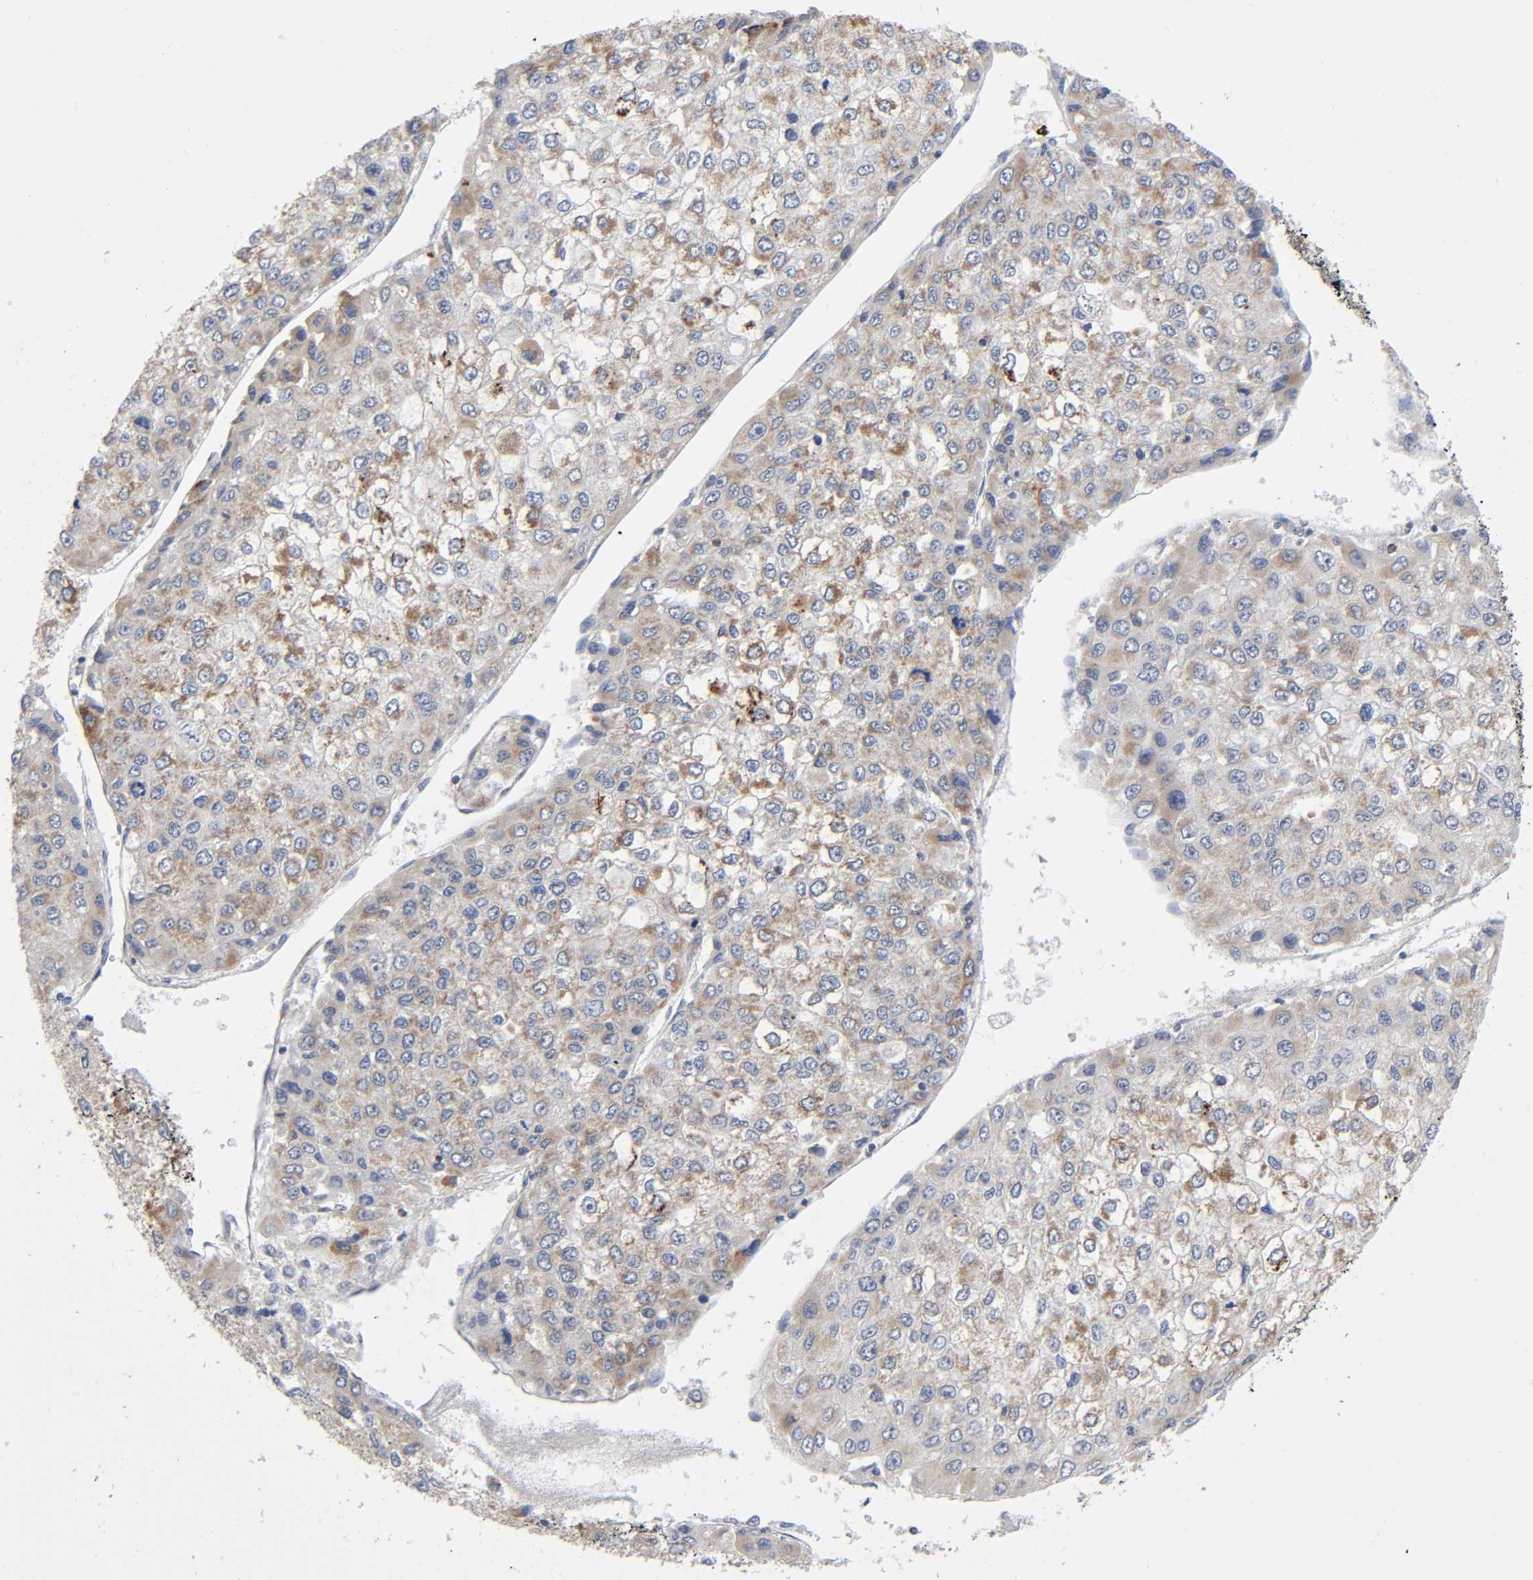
{"staining": {"intensity": "moderate", "quantity": ">75%", "location": "cytoplasmic/membranous"}, "tissue": "liver cancer", "cell_type": "Tumor cells", "image_type": "cancer", "snomed": [{"axis": "morphology", "description": "Carcinoma, Hepatocellular, NOS"}, {"axis": "topography", "description": "Liver"}], "caption": "Human liver hepatocellular carcinoma stained for a protein (brown) displays moderate cytoplasmic/membranous positive expression in about >75% of tumor cells.", "gene": "SYT16", "patient": {"sex": "female", "age": 66}}